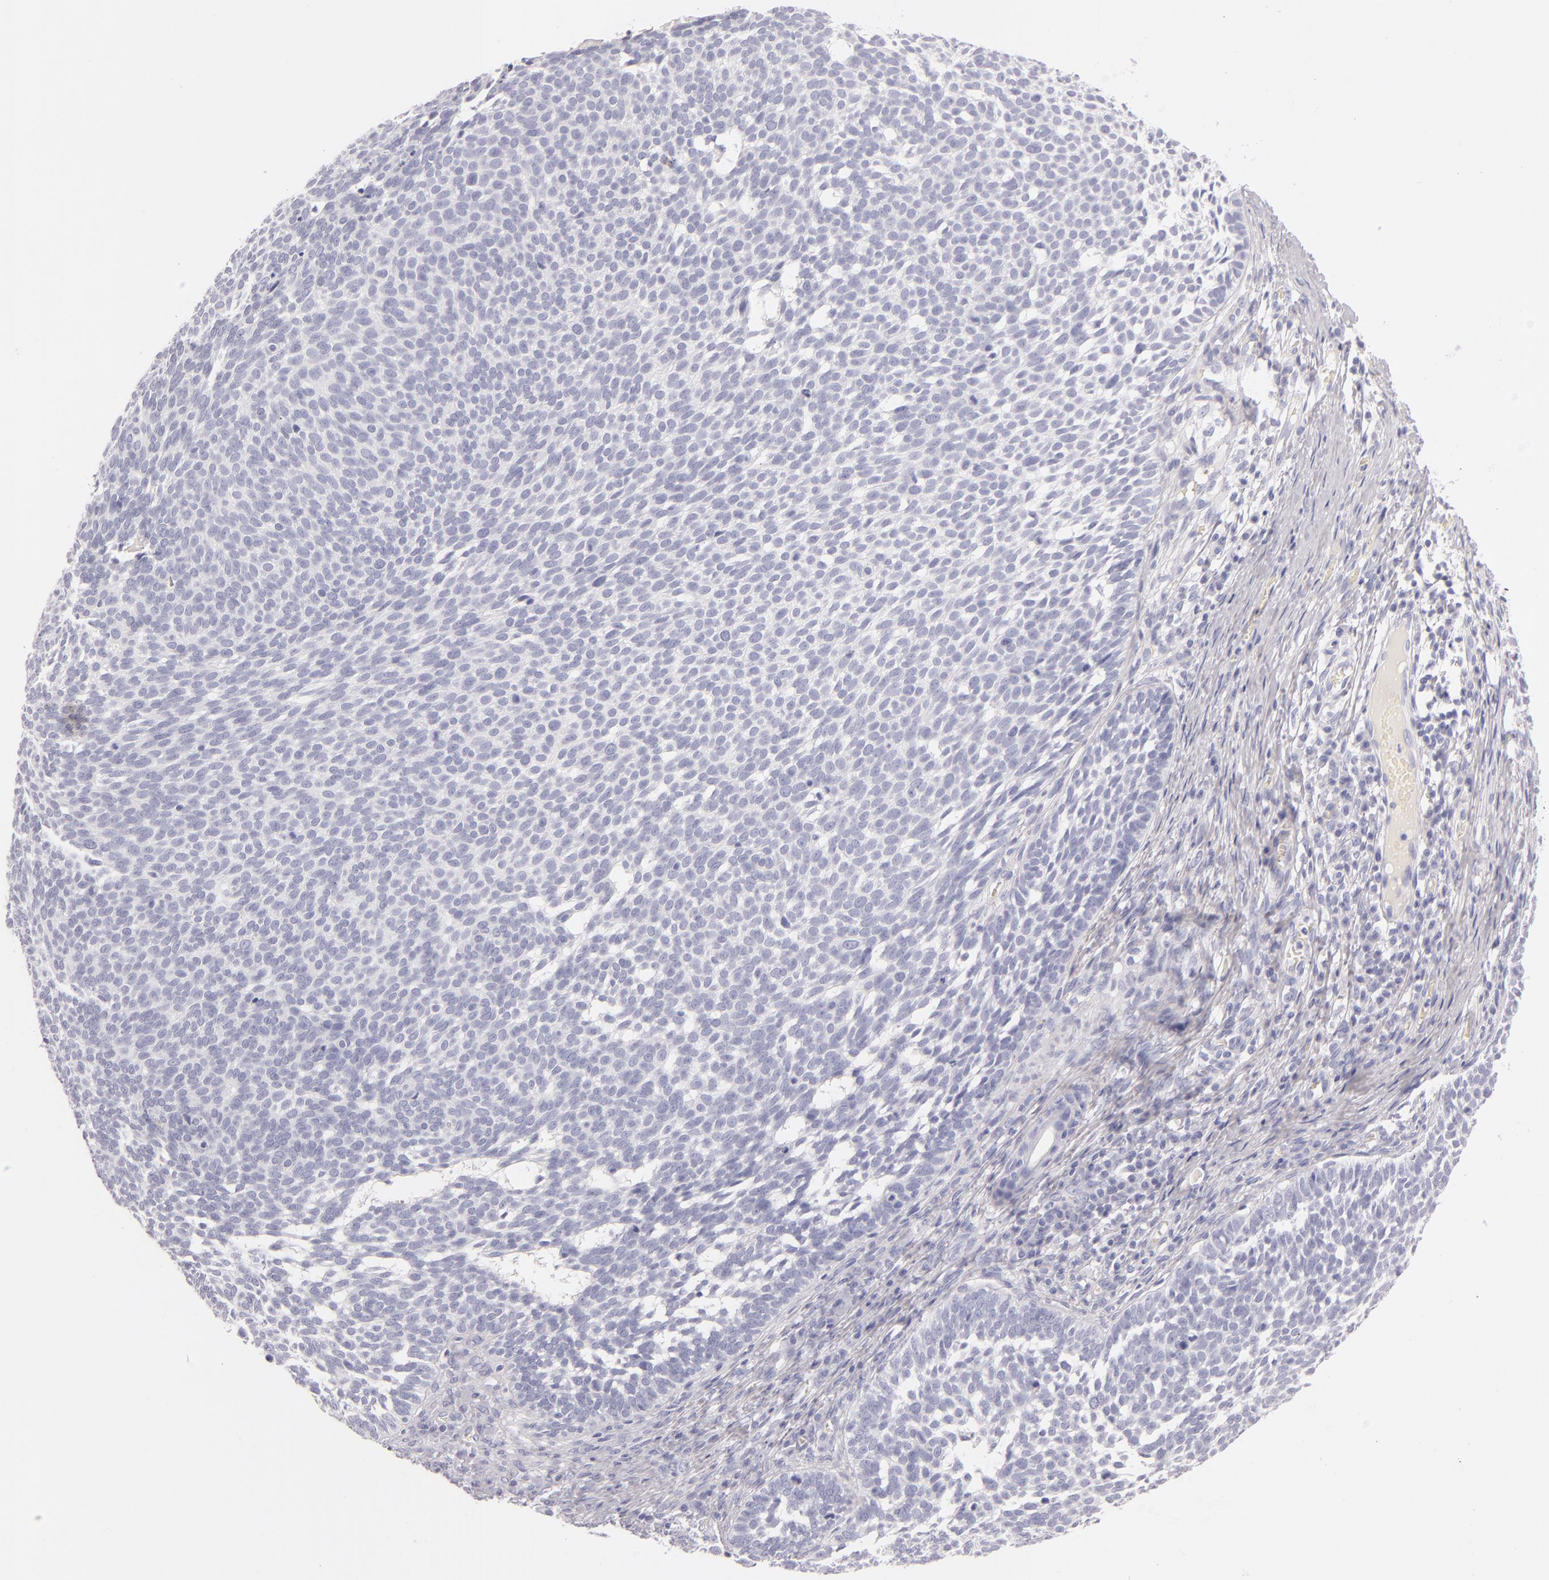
{"staining": {"intensity": "negative", "quantity": "none", "location": "none"}, "tissue": "skin cancer", "cell_type": "Tumor cells", "image_type": "cancer", "snomed": [{"axis": "morphology", "description": "Basal cell carcinoma"}, {"axis": "topography", "description": "Skin"}], "caption": "High power microscopy image of an IHC image of skin cancer, revealing no significant staining in tumor cells.", "gene": "FABP1", "patient": {"sex": "male", "age": 63}}